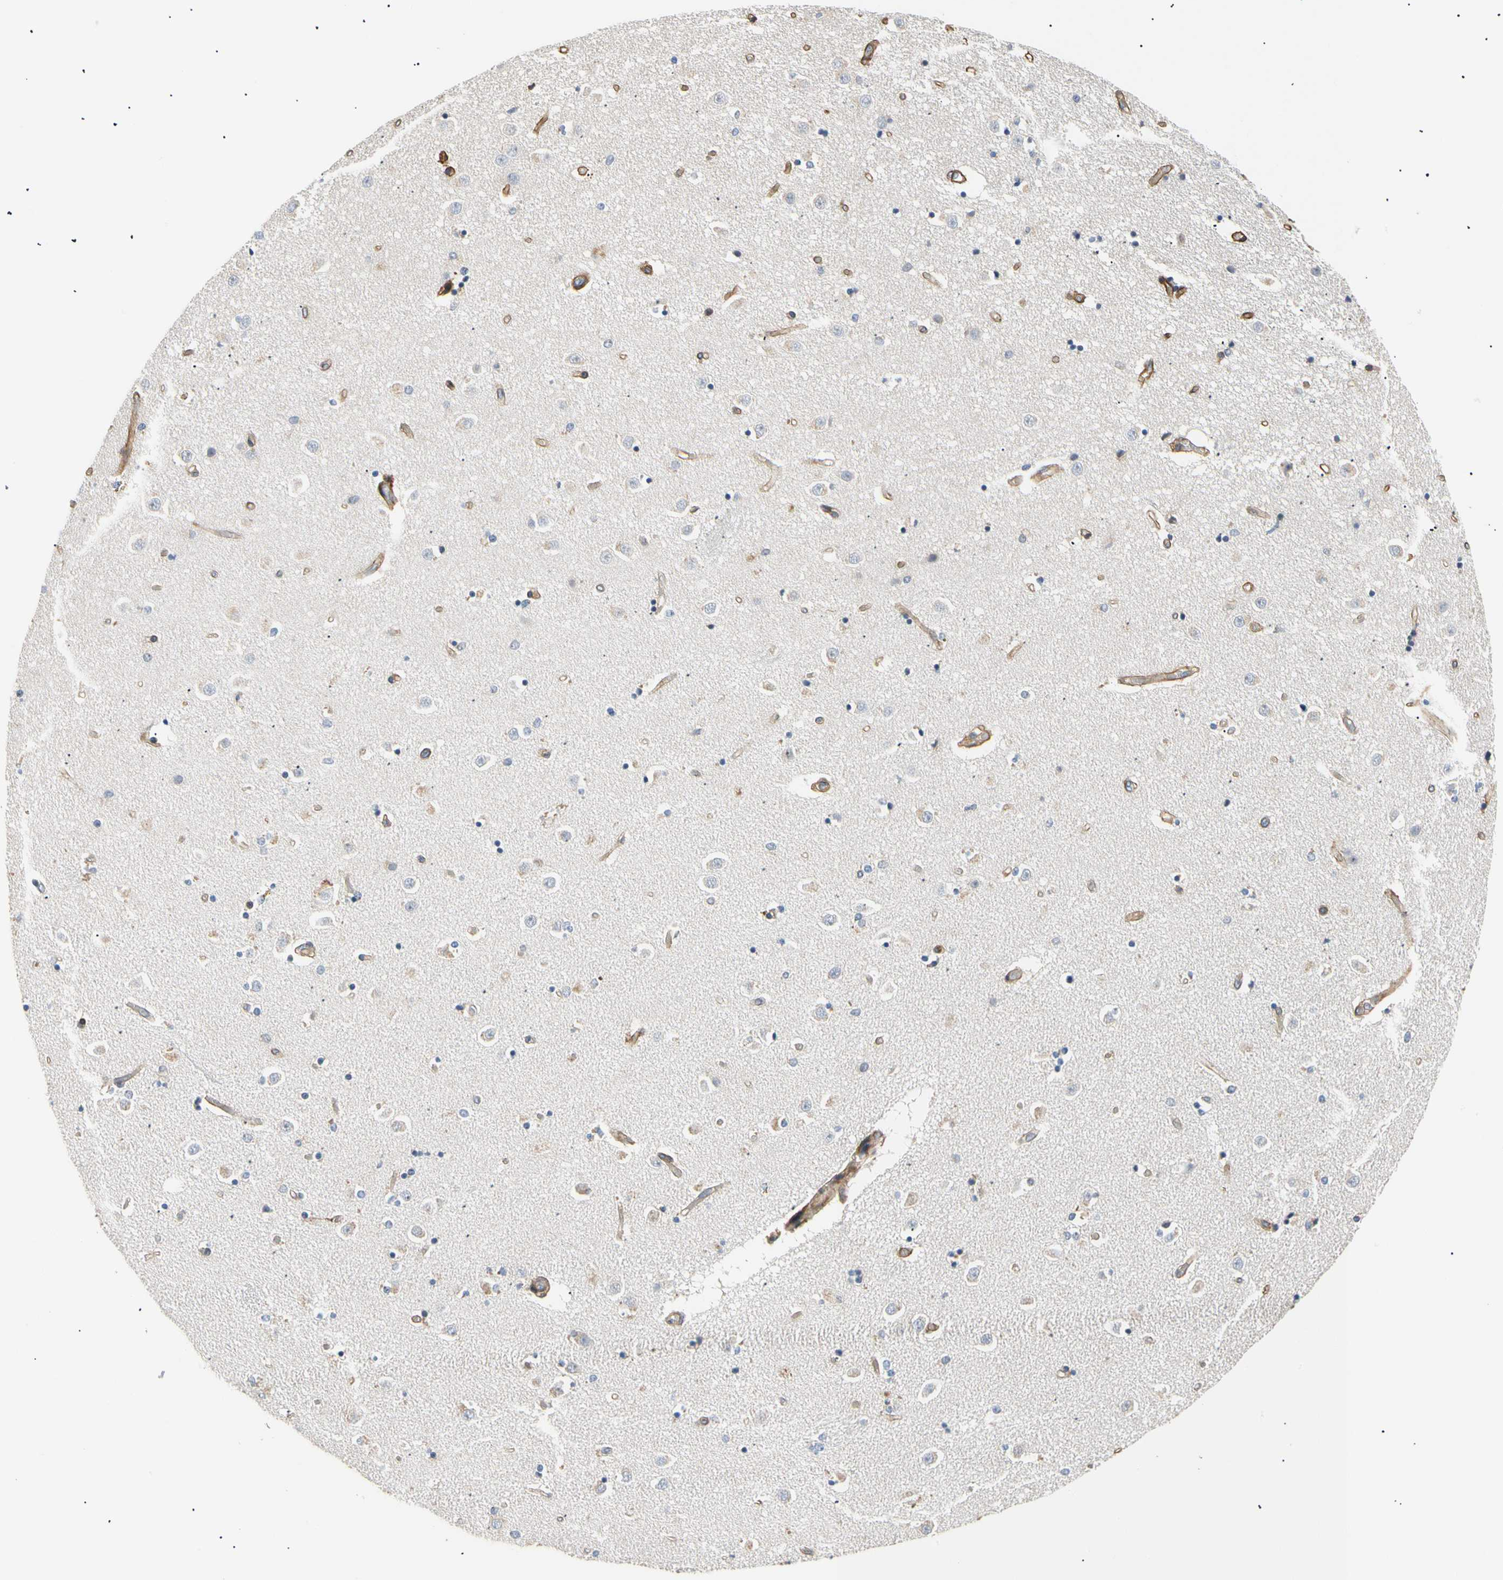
{"staining": {"intensity": "negative", "quantity": "none", "location": "none"}, "tissue": "caudate", "cell_type": "Glial cells", "image_type": "normal", "snomed": [{"axis": "morphology", "description": "Normal tissue, NOS"}, {"axis": "topography", "description": "Lateral ventricle wall"}], "caption": "A high-resolution histopathology image shows IHC staining of benign caudate, which reveals no significant staining in glial cells.", "gene": "TNFRSF18", "patient": {"sex": "female", "age": 54}}